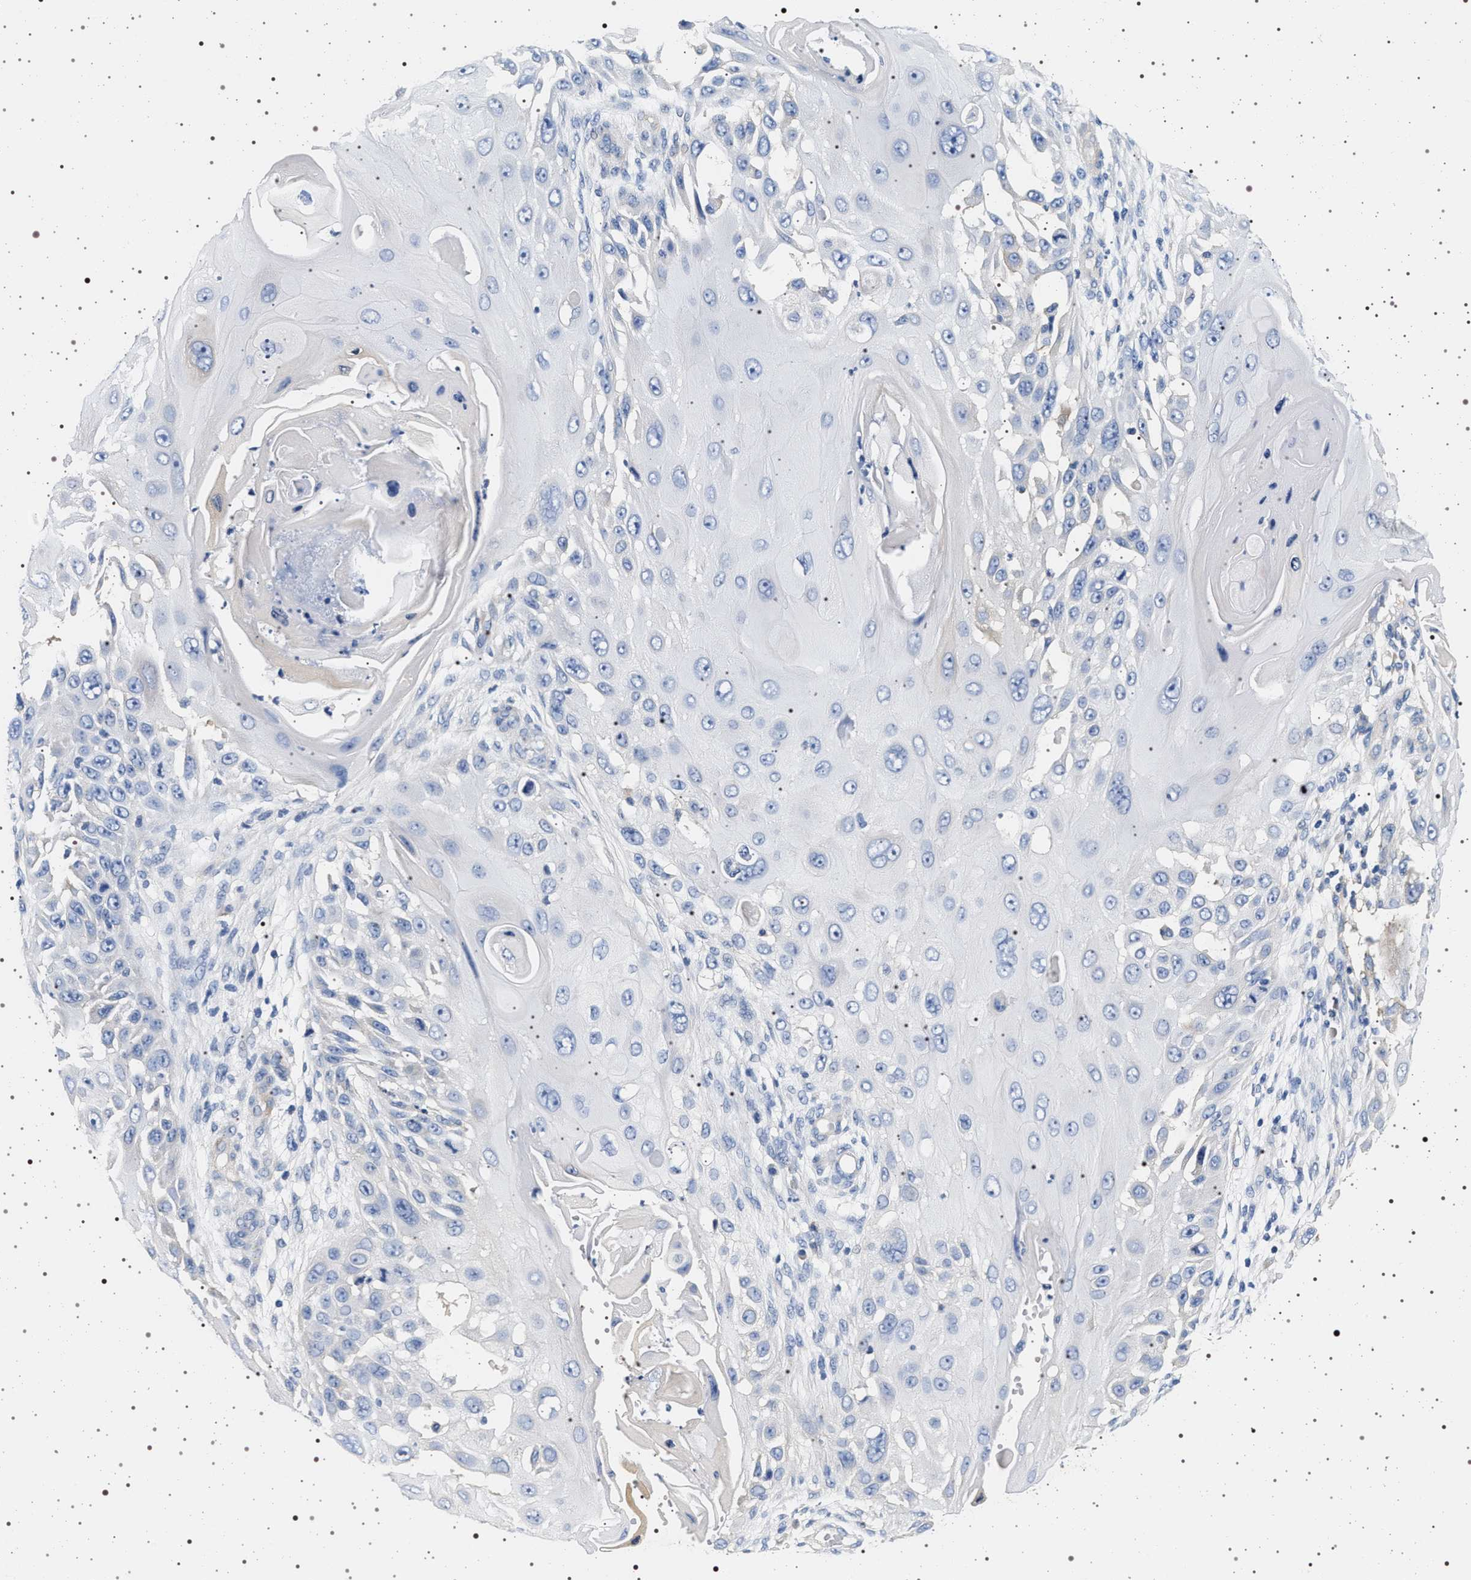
{"staining": {"intensity": "negative", "quantity": "none", "location": "none"}, "tissue": "skin cancer", "cell_type": "Tumor cells", "image_type": "cancer", "snomed": [{"axis": "morphology", "description": "Squamous cell carcinoma, NOS"}, {"axis": "topography", "description": "Skin"}], "caption": "IHC micrograph of squamous cell carcinoma (skin) stained for a protein (brown), which demonstrates no staining in tumor cells. (DAB immunohistochemistry visualized using brightfield microscopy, high magnification).", "gene": "HSD17B1", "patient": {"sex": "female", "age": 44}}